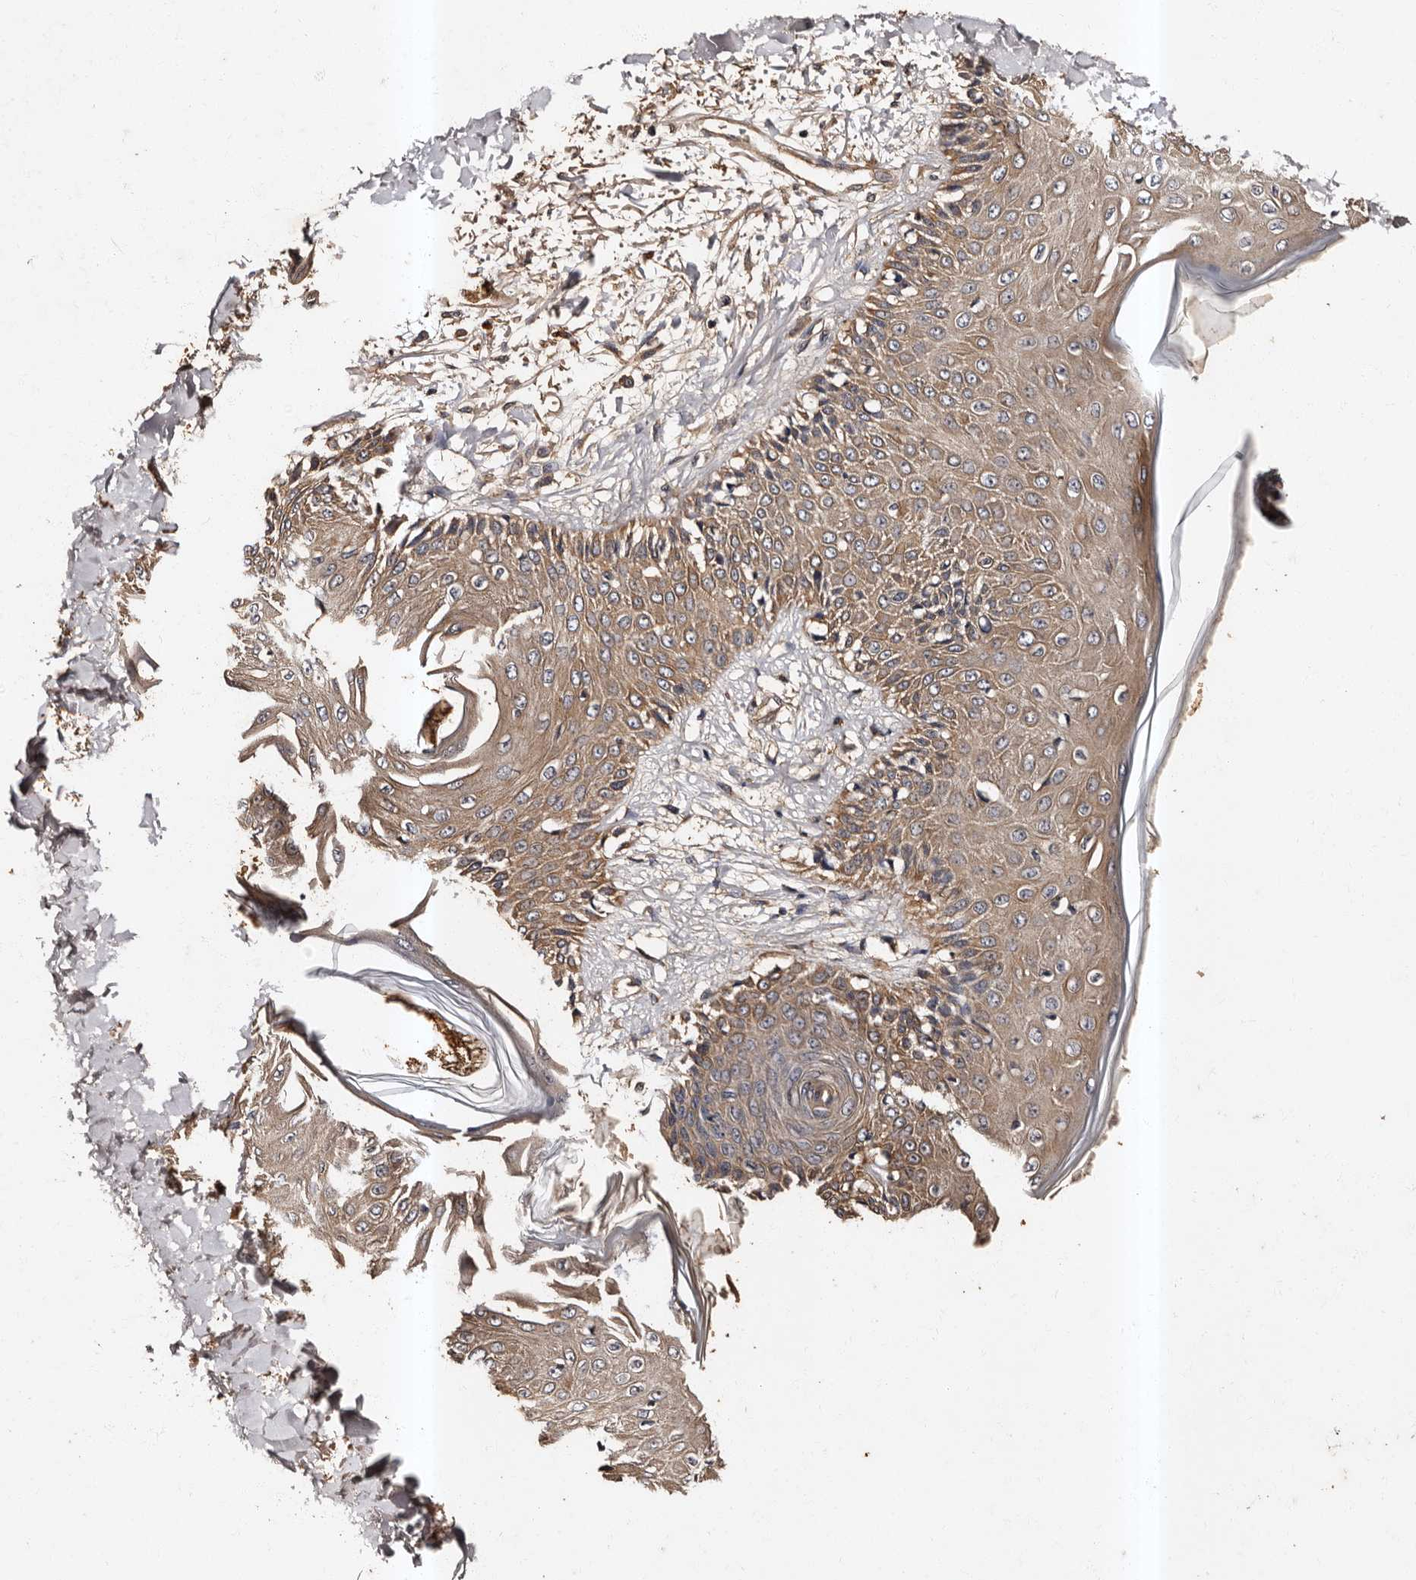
{"staining": {"intensity": "moderate", "quantity": ">75%", "location": "cytoplasmic/membranous"}, "tissue": "skin", "cell_type": "Fibroblasts", "image_type": "normal", "snomed": [{"axis": "morphology", "description": "Normal tissue, NOS"}, {"axis": "morphology", "description": "Squamous cell carcinoma, NOS"}, {"axis": "topography", "description": "Skin"}, {"axis": "topography", "description": "Peripheral nerve tissue"}], "caption": "Skin stained with IHC exhibits moderate cytoplasmic/membranous staining in about >75% of fibroblasts.", "gene": "ADCK5", "patient": {"sex": "male", "age": 83}}